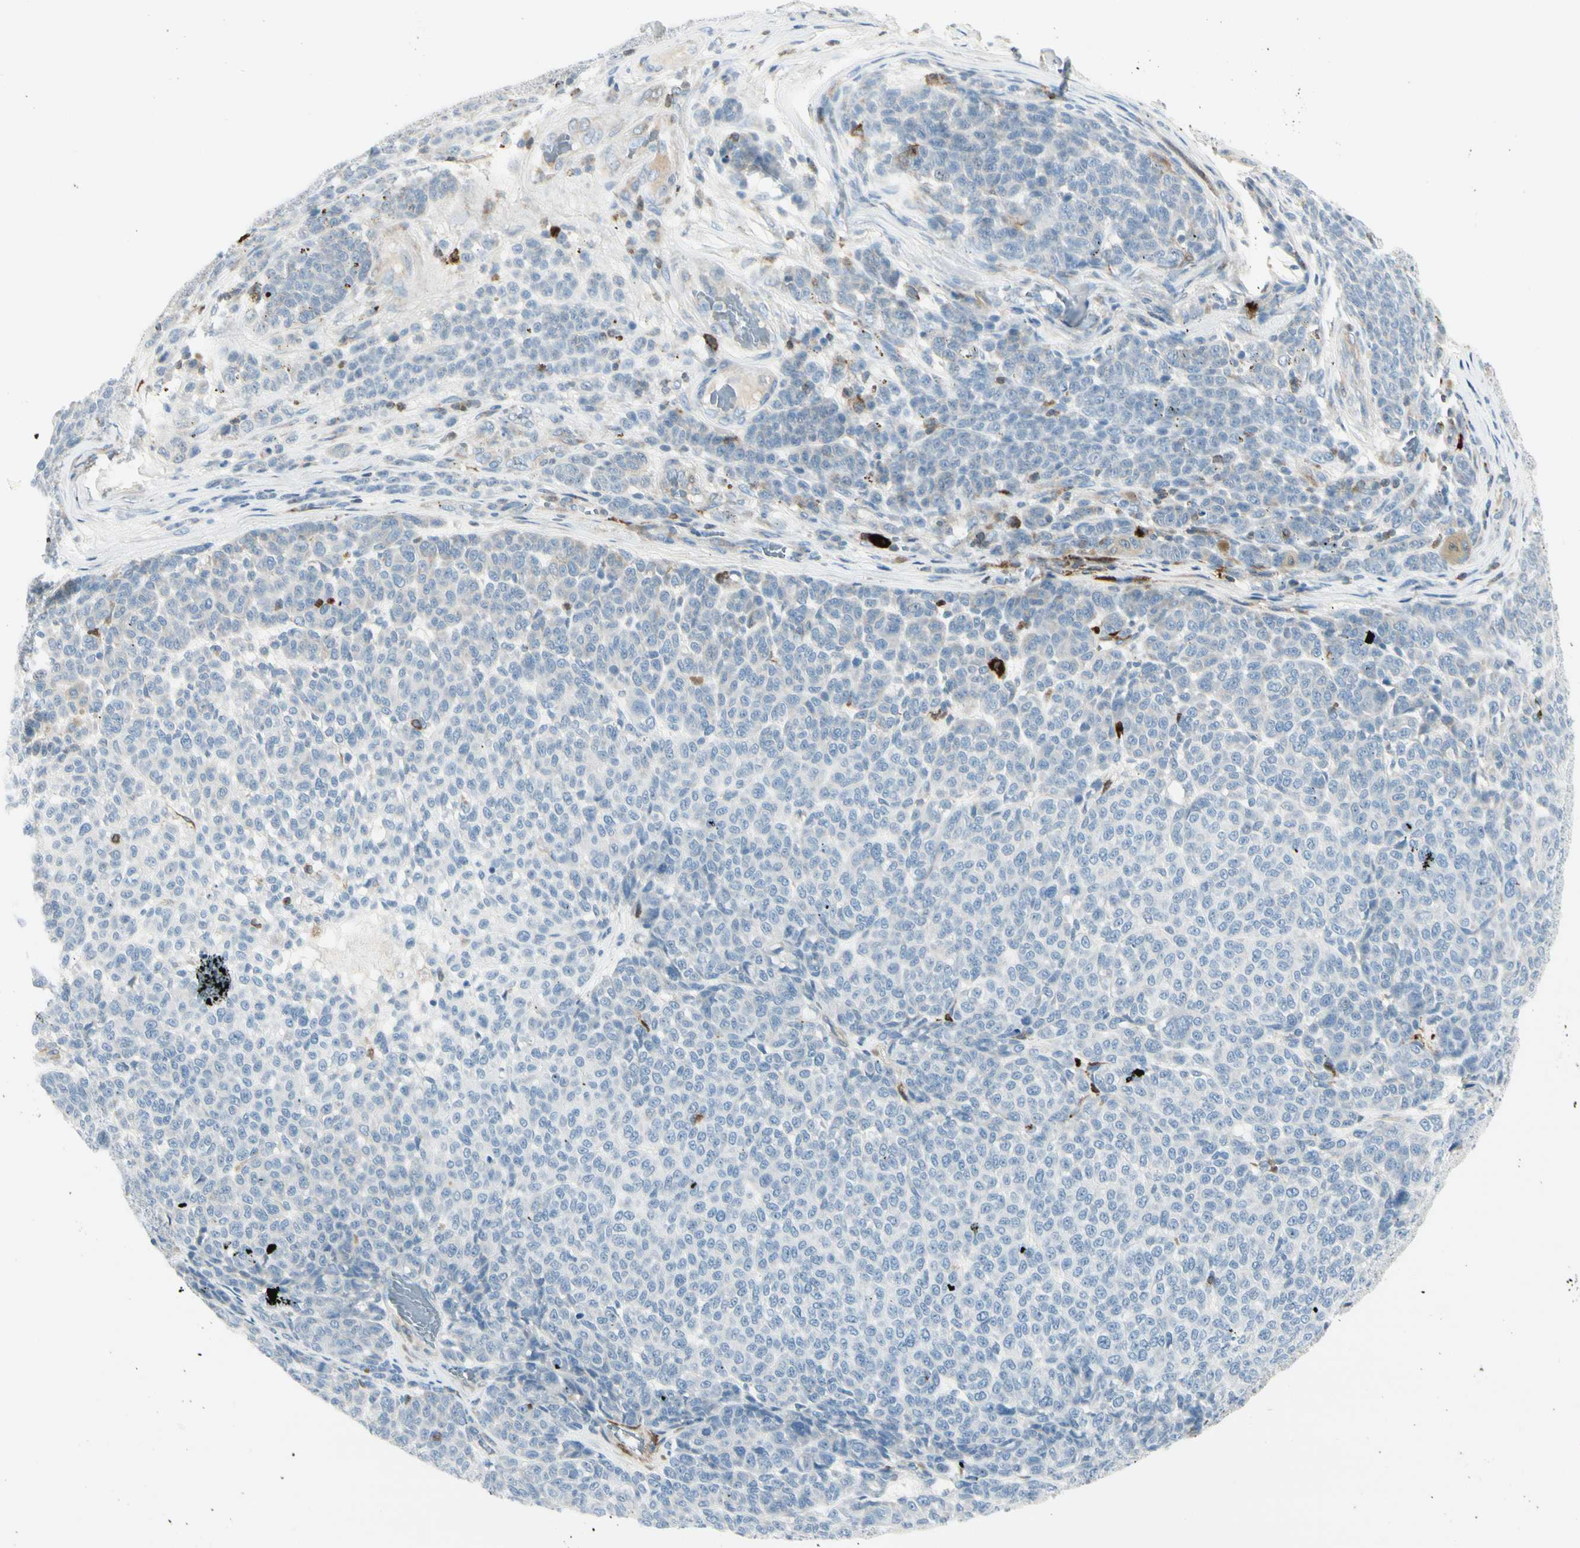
{"staining": {"intensity": "negative", "quantity": "none", "location": "none"}, "tissue": "melanoma", "cell_type": "Tumor cells", "image_type": "cancer", "snomed": [{"axis": "morphology", "description": "Malignant melanoma, NOS"}, {"axis": "topography", "description": "Skin"}], "caption": "An image of melanoma stained for a protein reveals no brown staining in tumor cells.", "gene": "TRAF1", "patient": {"sex": "male", "age": 59}}